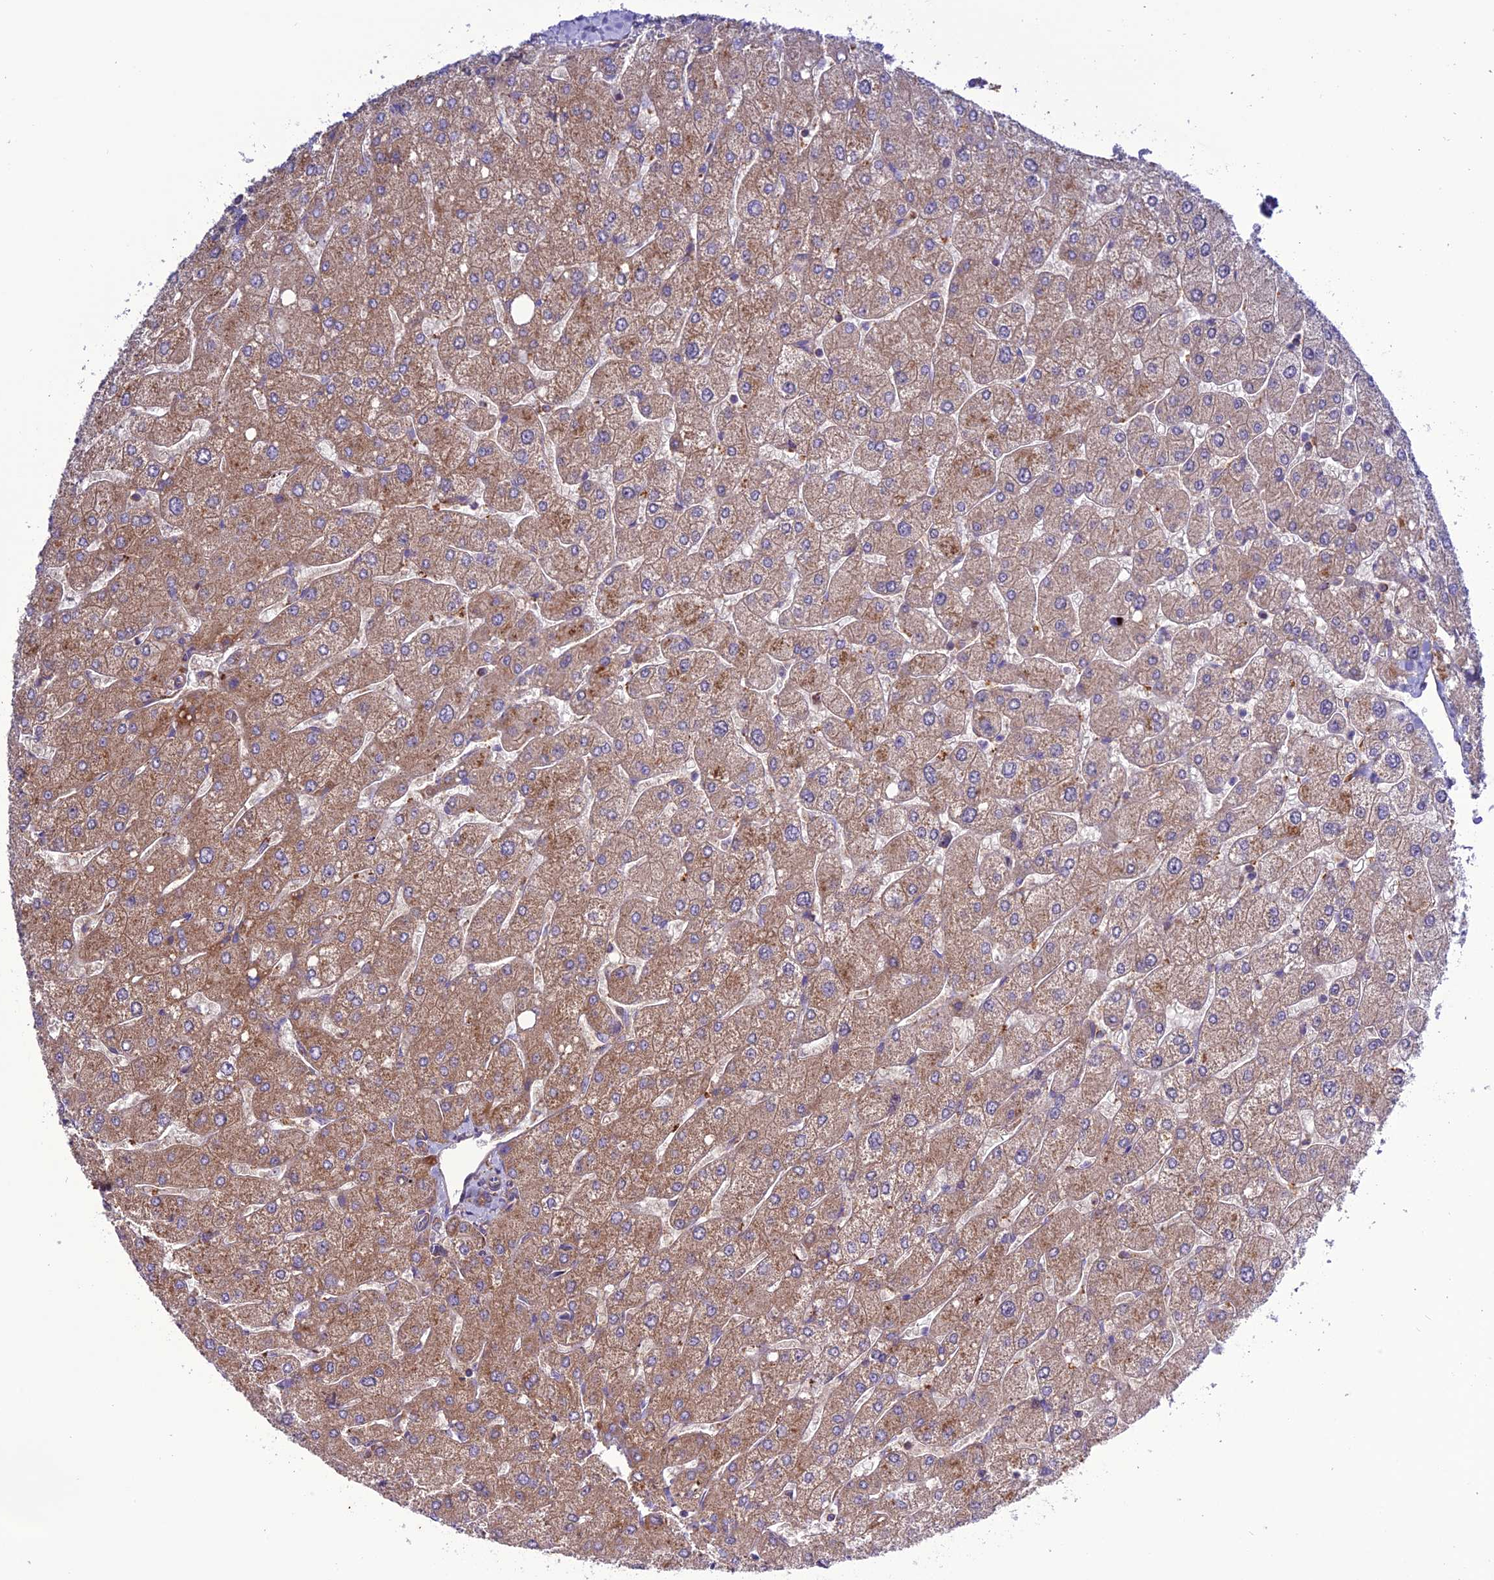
{"staining": {"intensity": "weak", "quantity": ">75%", "location": "cytoplasmic/membranous"}, "tissue": "liver", "cell_type": "Cholangiocytes", "image_type": "normal", "snomed": [{"axis": "morphology", "description": "Normal tissue, NOS"}, {"axis": "topography", "description": "Liver"}], "caption": "A high-resolution image shows IHC staining of normal liver, which reveals weak cytoplasmic/membranous positivity in about >75% of cholangiocytes. (DAB IHC, brown staining for protein, blue staining for nuclei).", "gene": "MRPS9", "patient": {"sex": "male", "age": 55}}